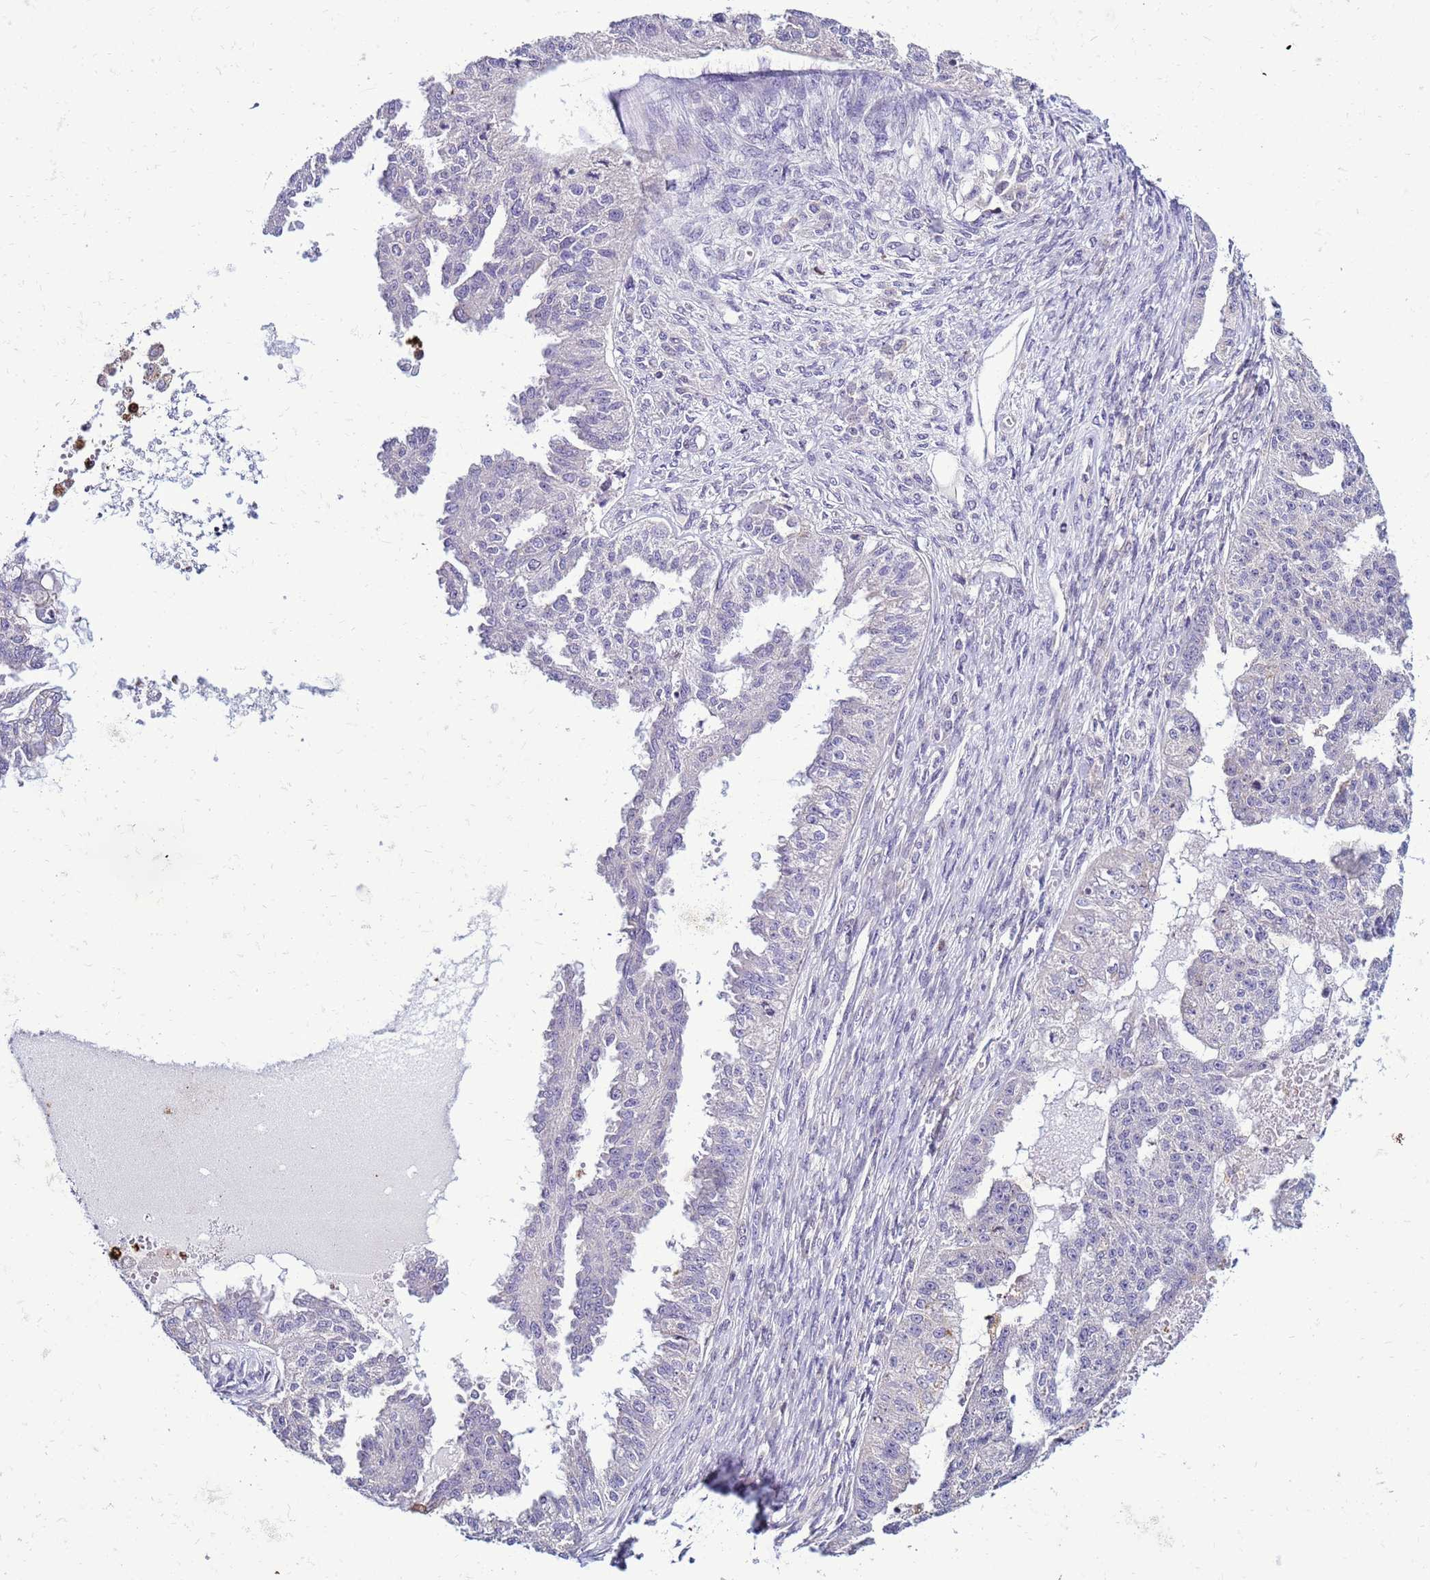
{"staining": {"intensity": "negative", "quantity": "none", "location": "none"}, "tissue": "ovarian cancer", "cell_type": "Tumor cells", "image_type": "cancer", "snomed": [{"axis": "morphology", "description": "Cystadenocarcinoma, serous, NOS"}, {"axis": "topography", "description": "Ovary"}], "caption": "High power microscopy histopathology image of an immunohistochemistry (IHC) image of ovarian cancer (serous cystadenocarcinoma), revealing no significant positivity in tumor cells. (Stains: DAB (3,3'-diaminobenzidine) immunohistochemistry (IHC) with hematoxylin counter stain, Microscopy: brightfield microscopy at high magnification).", "gene": "VPS4B", "patient": {"sex": "female", "age": 58}}